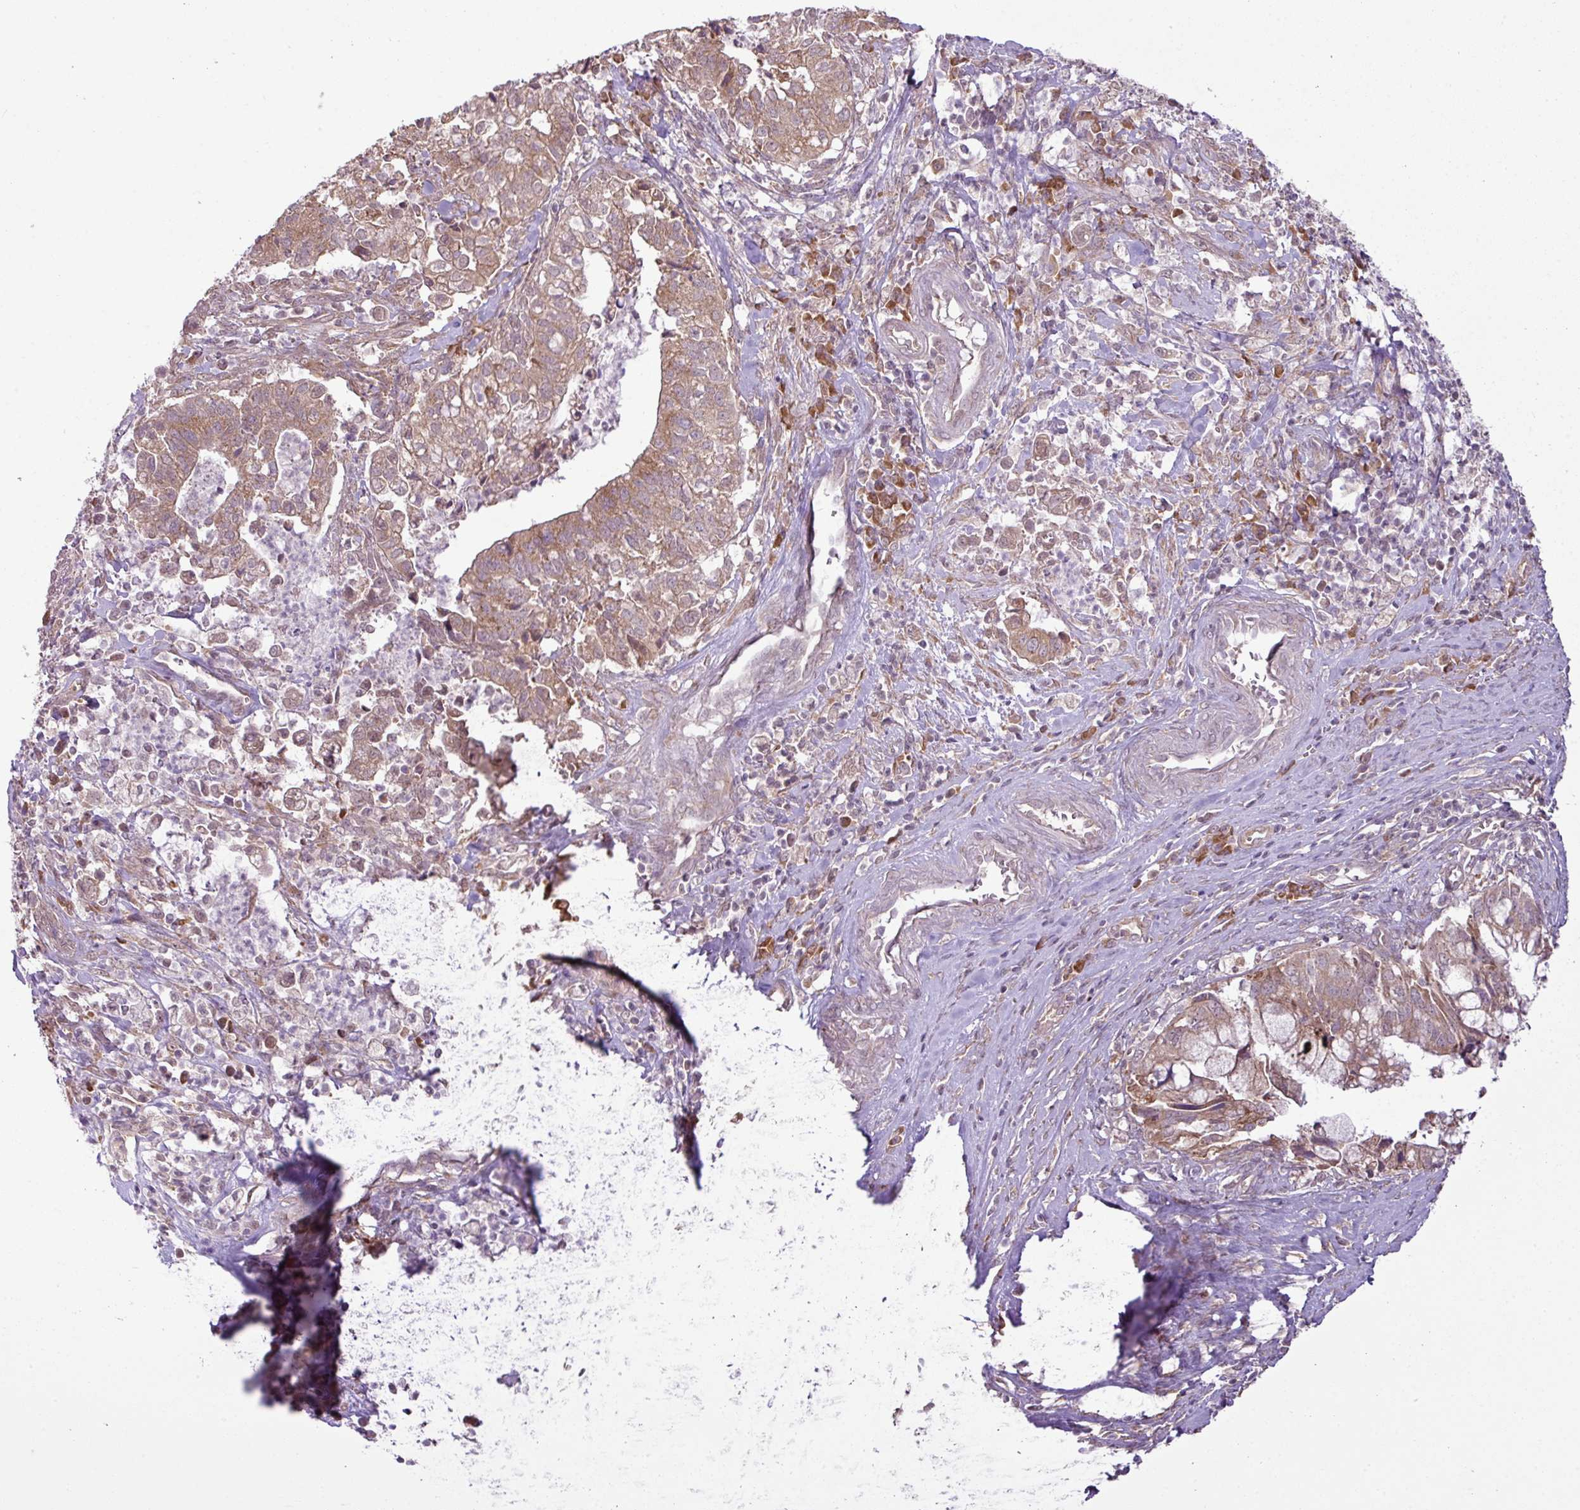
{"staining": {"intensity": "moderate", "quantity": ">75%", "location": "cytoplasmic/membranous"}, "tissue": "cervical cancer", "cell_type": "Tumor cells", "image_type": "cancer", "snomed": [{"axis": "morphology", "description": "Adenocarcinoma, NOS"}, {"axis": "topography", "description": "Cervix"}], "caption": "Cervical adenocarcinoma stained with a protein marker demonstrates moderate staining in tumor cells.", "gene": "DNAAF4", "patient": {"sex": "female", "age": 44}}